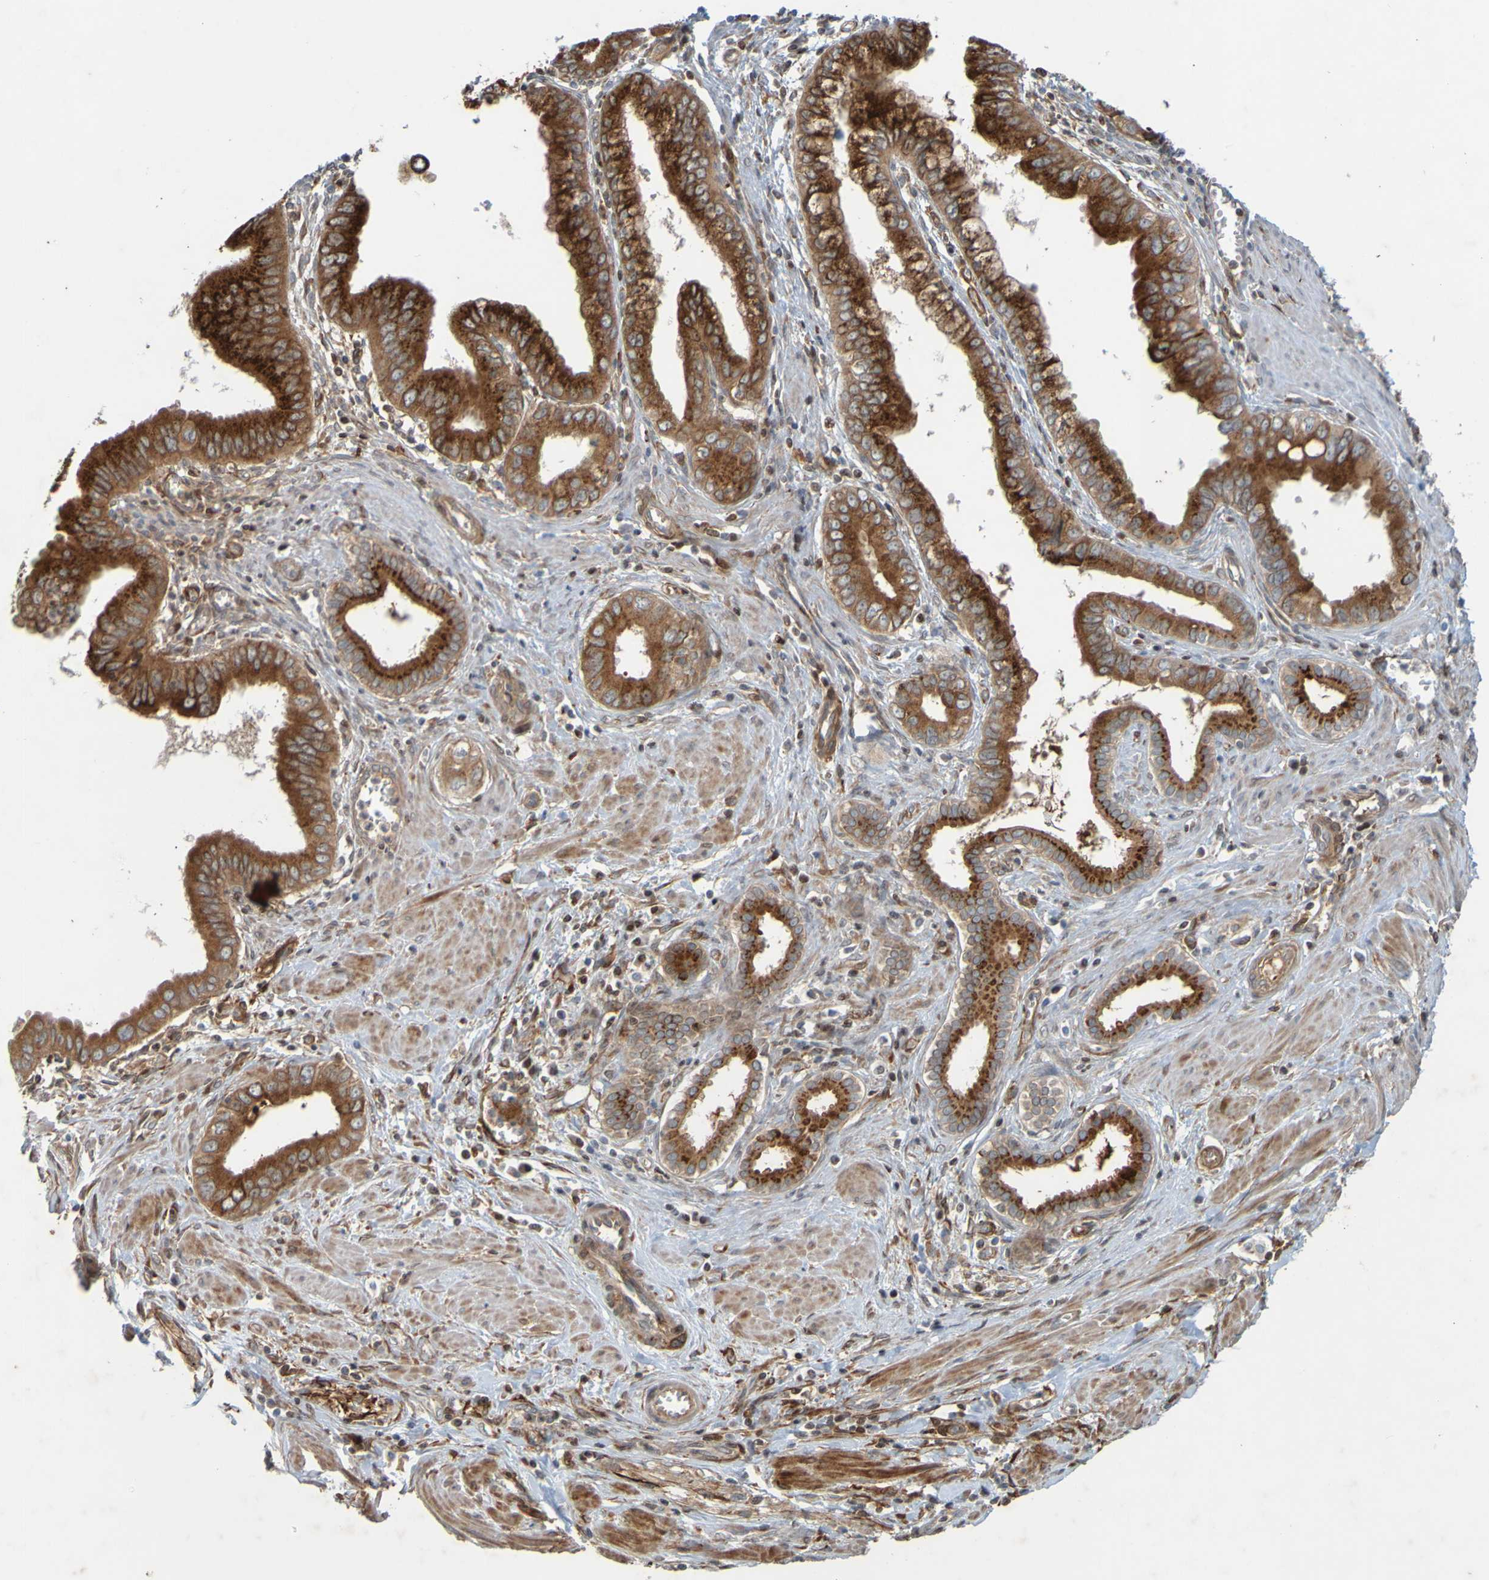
{"staining": {"intensity": "strong", "quantity": ">75%", "location": "cytoplasmic/membranous"}, "tissue": "pancreatic cancer", "cell_type": "Tumor cells", "image_type": "cancer", "snomed": [{"axis": "morphology", "description": "Normal tissue, NOS"}, {"axis": "topography", "description": "Lymph node"}], "caption": "Immunohistochemistry histopathology image of neoplastic tissue: human pancreatic cancer stained using immunohistochemistry exhibits high levels of strong protein expression localized specifically in the cytoplasmic/membranous of tumor cells, appearing as a cytoplasmic/membranous brown color.", "gene": "GUCY1A1", "patient": {"sex": "male", "age": 50}}